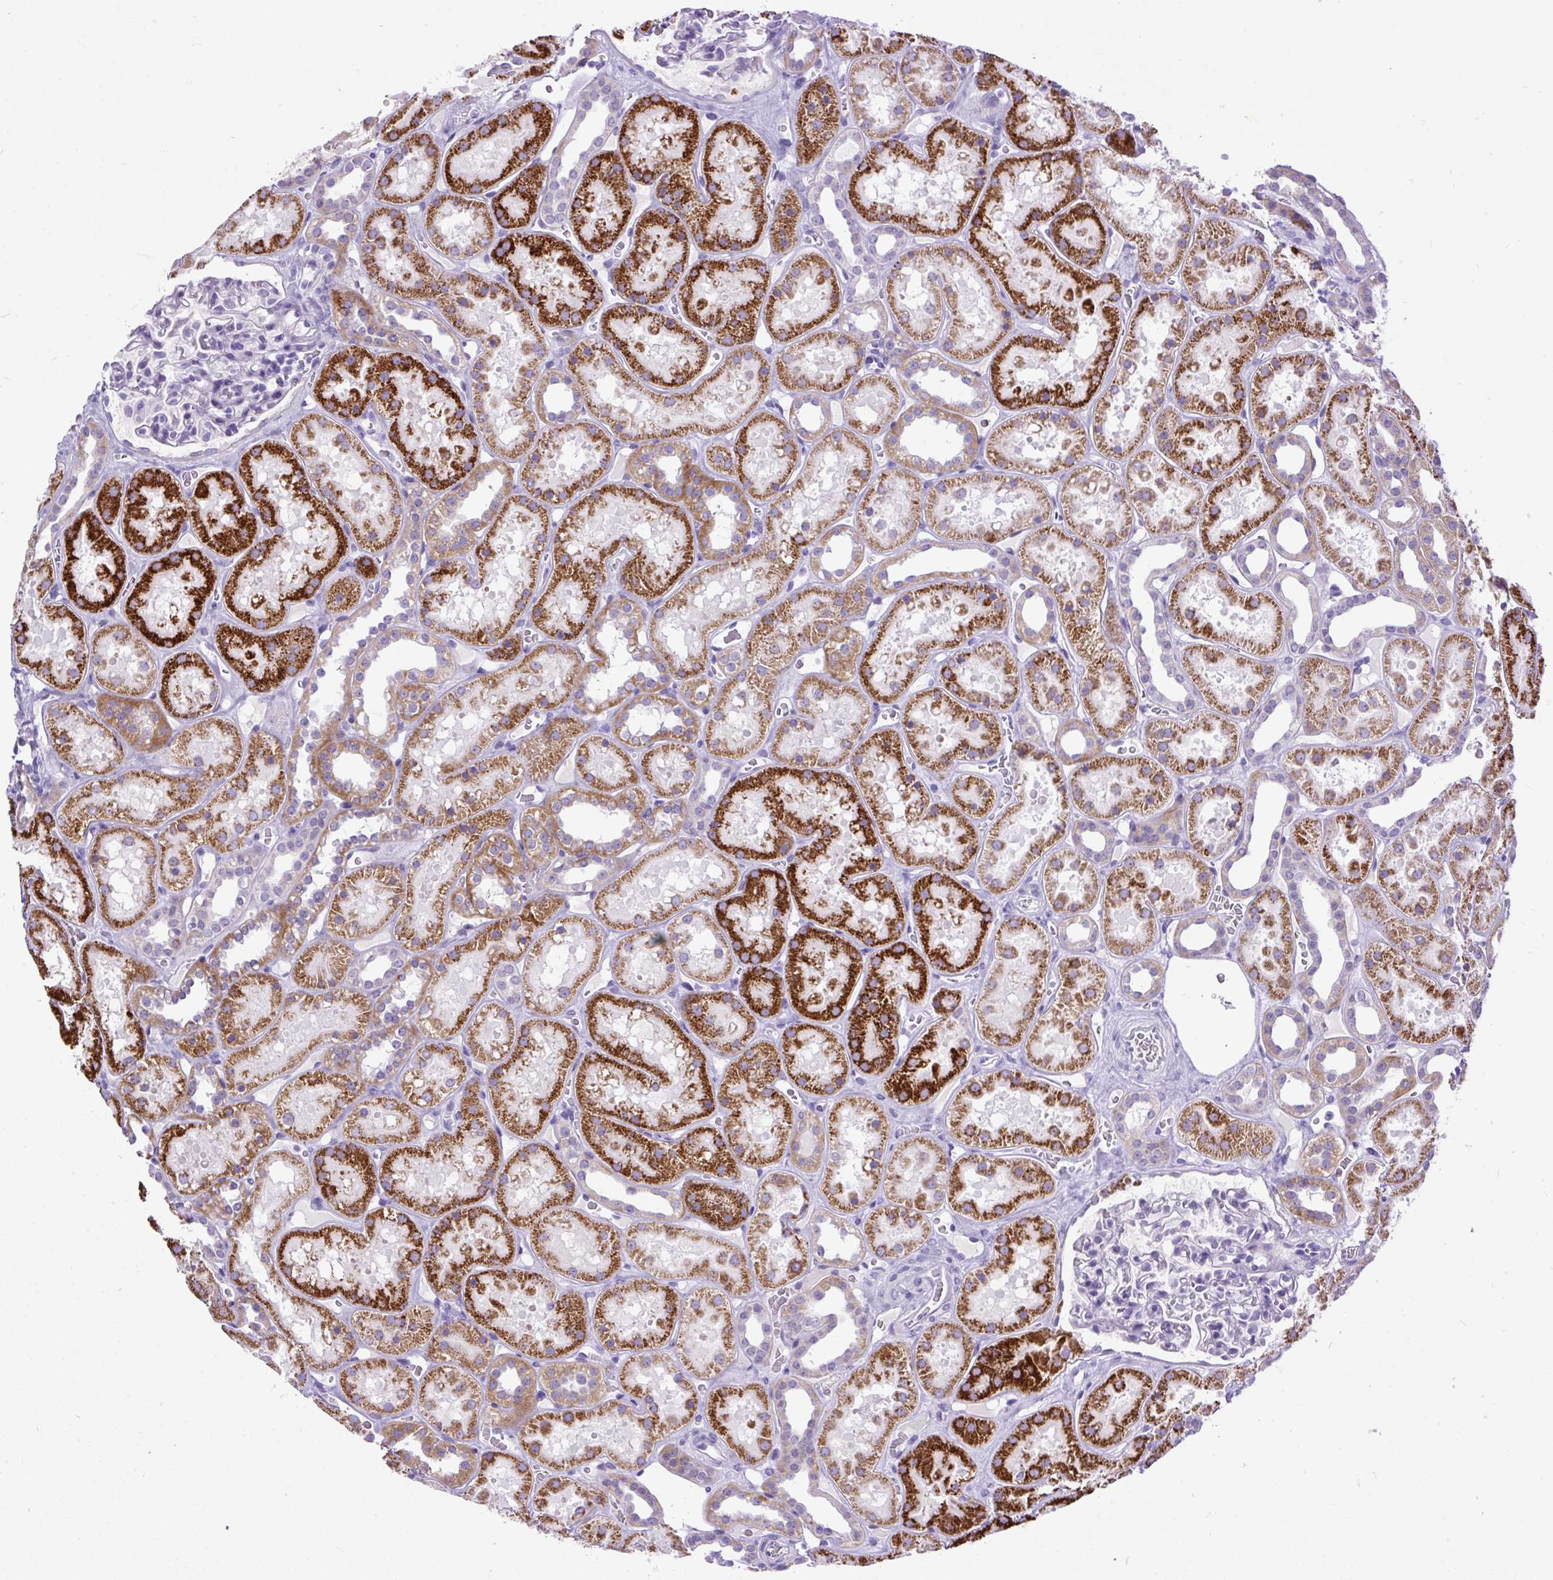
{"staining": {"intensity": "negative", "quantity": "none", "location": "none"}, "tissue": "kidney", "cell_type": "Cells in glomeruli", "image_type": "normal", "snomed": [{"axis": "morphology", "description": "Normal tissue, NOS"}, {"axis": "topography", "description": "Kidney"}], "caption": "Immunohistochemistry (IHC) of benign kidney shows no staining in cells in glomeruli.", "gene": "ZNF256", "patient": {"sex": "female", "age": 41}}